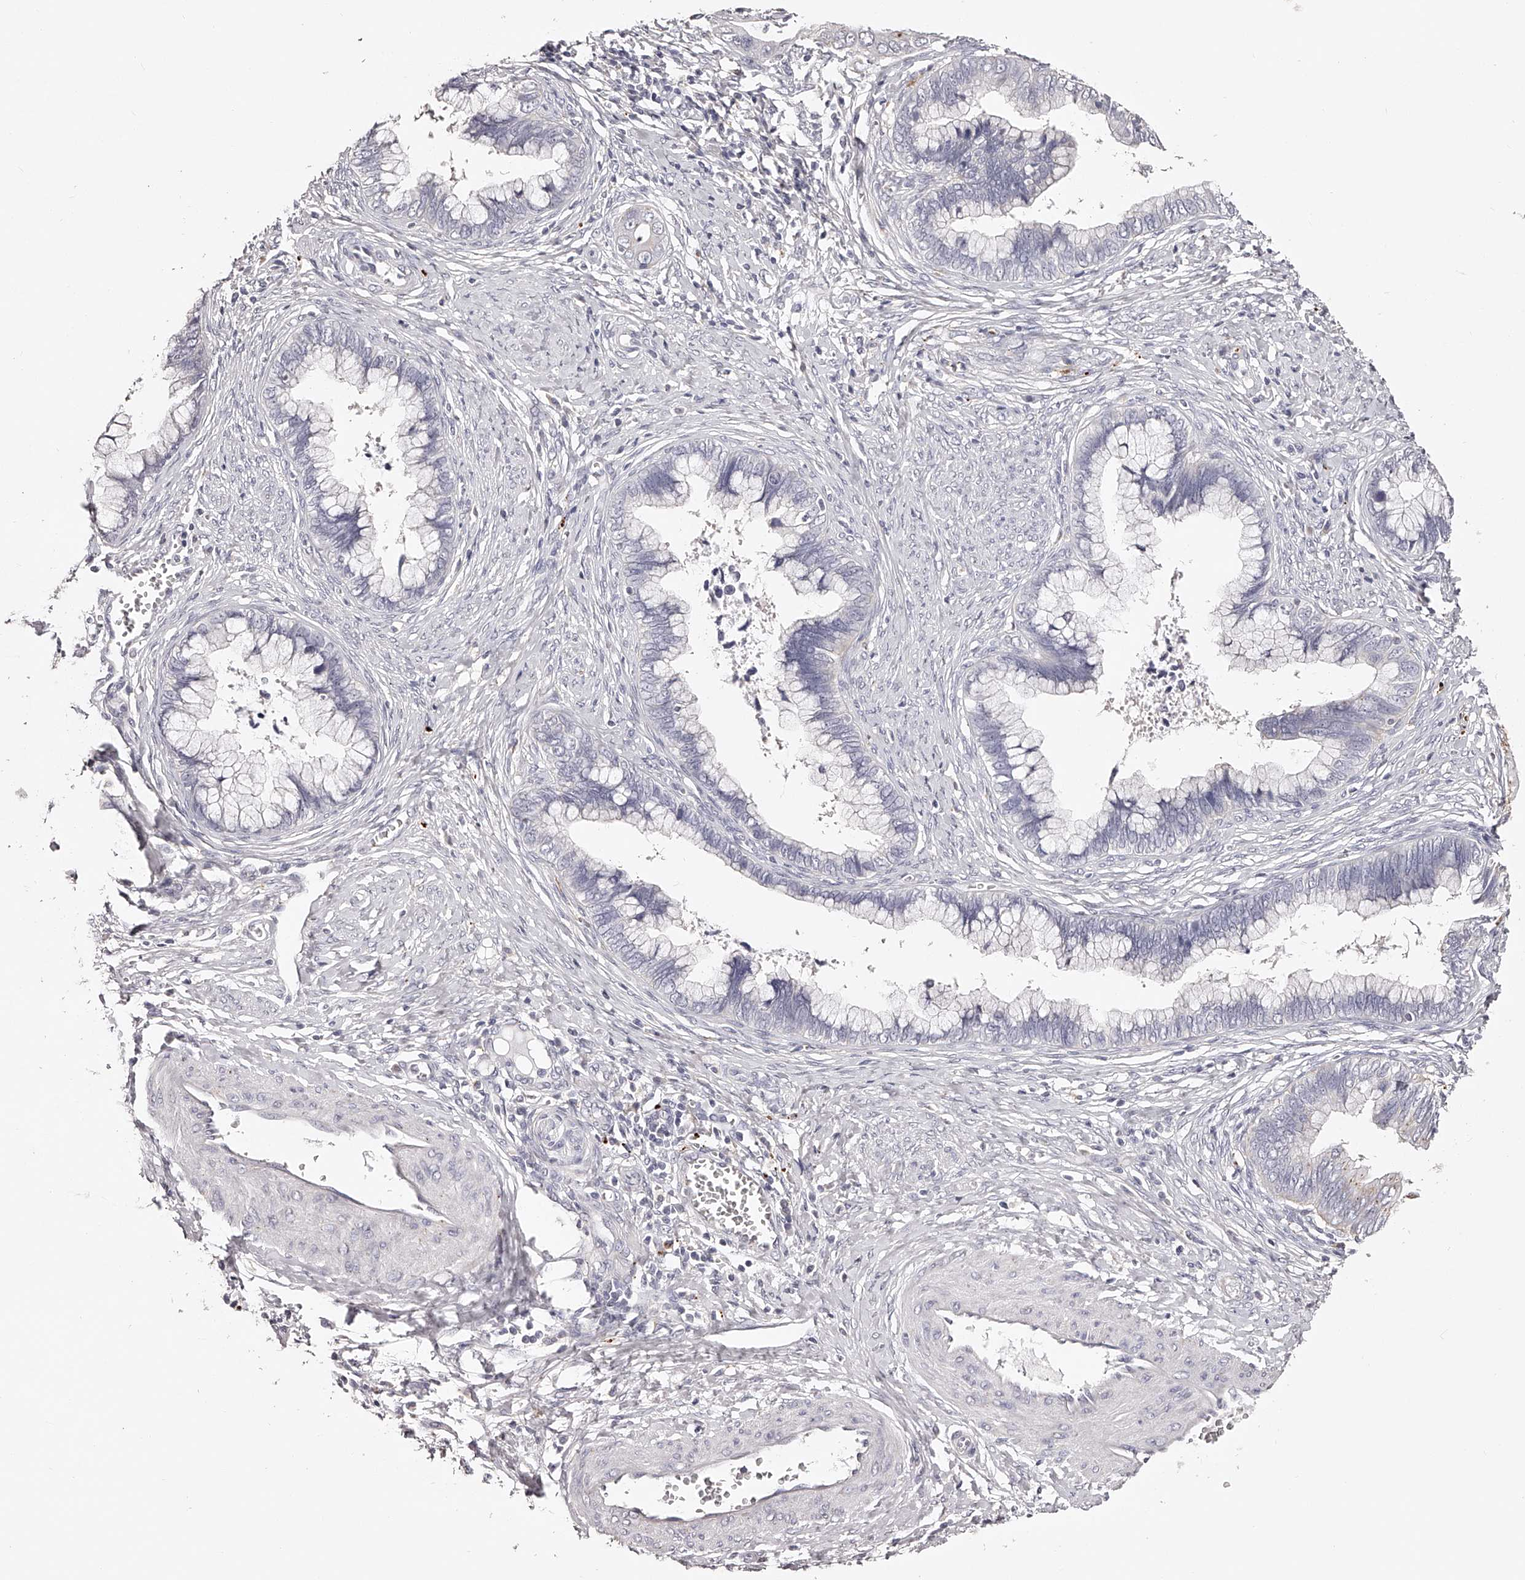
{"staining": {"intensity": "negative", "quantity": "none", "location": "none"}, "tissue": "cervical cancer", "cell_type": "Tumor cells", "image_type": "cancer", "snomed": [{"axis": "morphology", "description": "Adenocarcinoma, NOS"}, {"axis": "topography", "description": "Cervix"}], "caption": "Tumor cells show no significant protein expression in cervical cancer (adenocarcinoma).", "gene": "SLC35D3", "patient": {"sex": "female", "age": 44}}